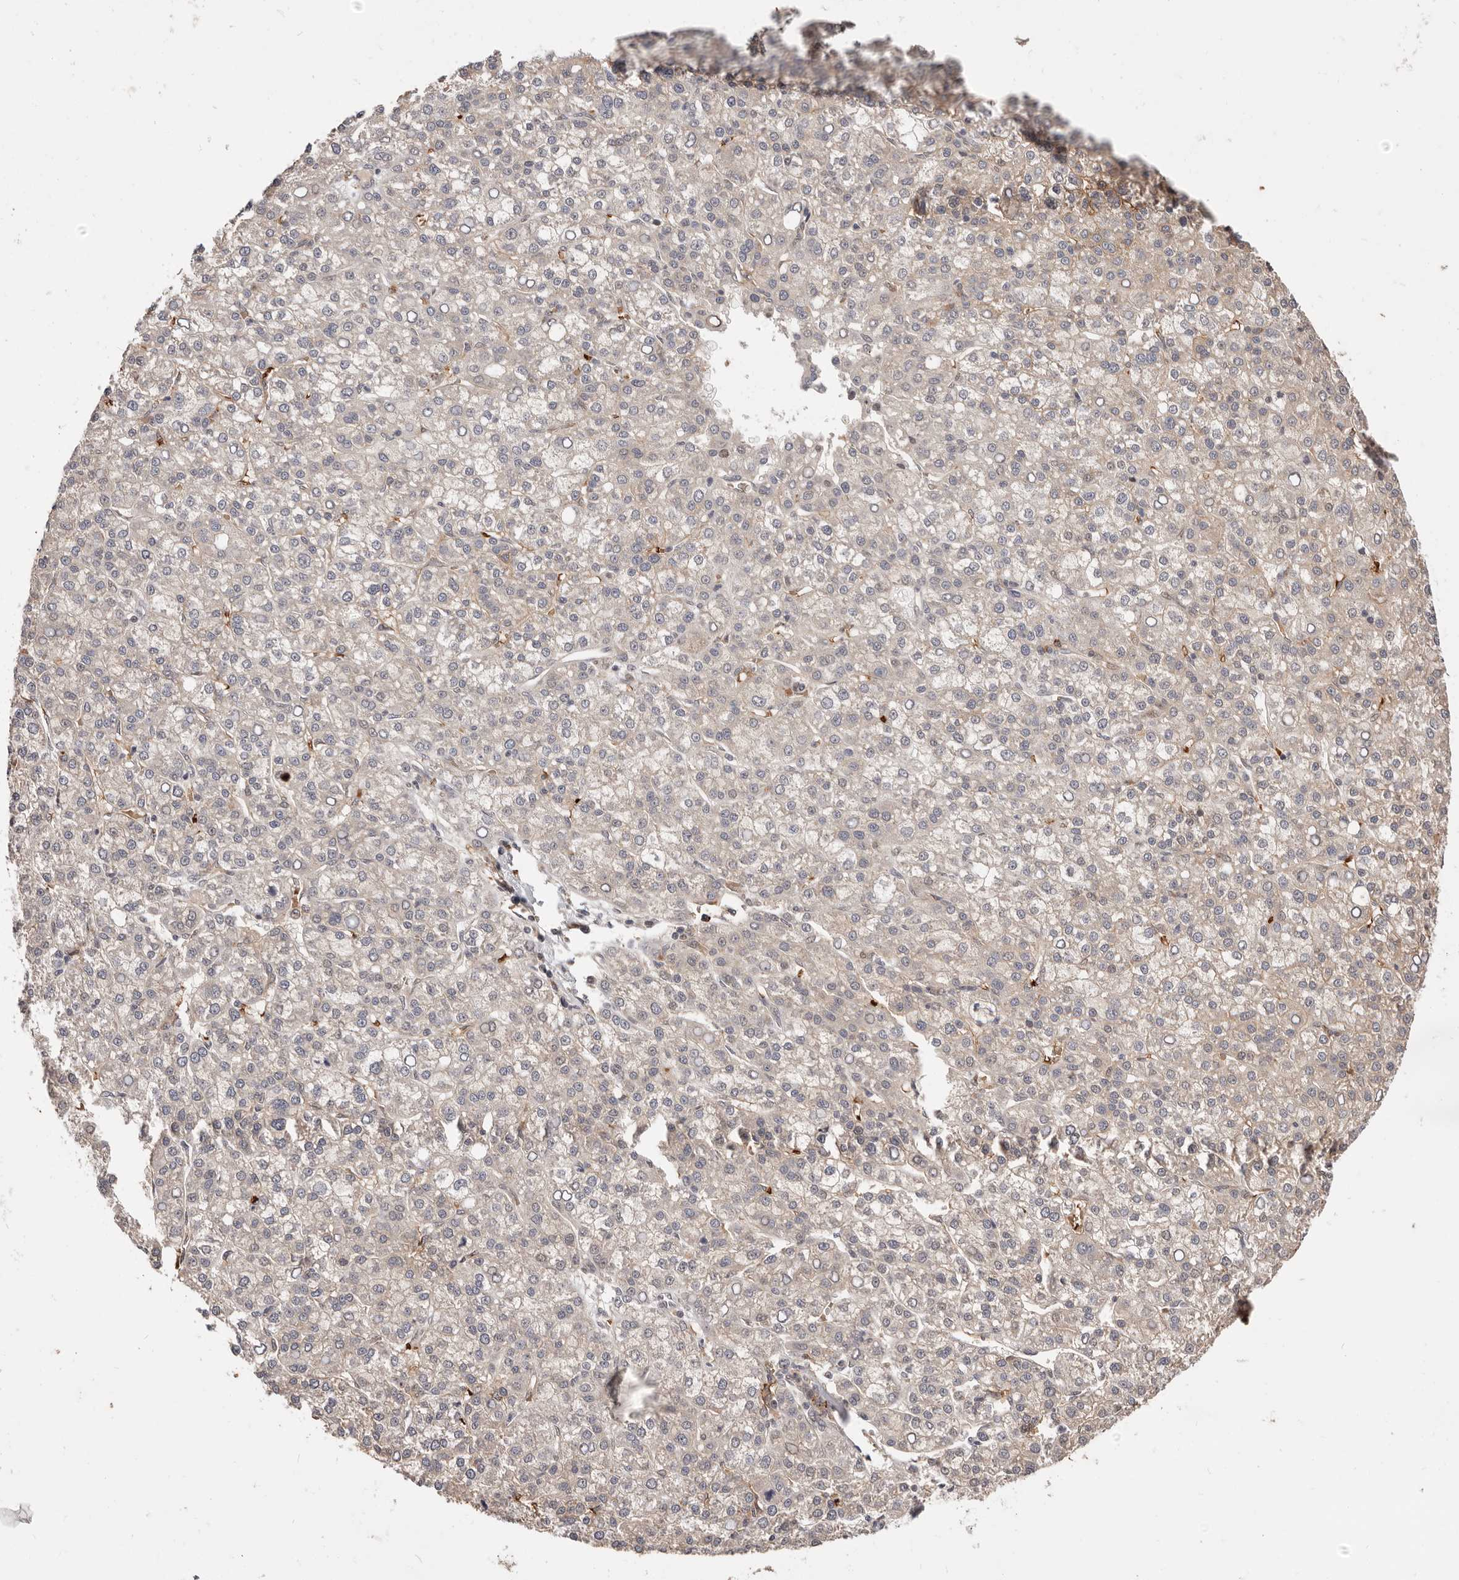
{"staining": {"intensity": "negative", "quantity": "none", "location": "none"}, "tissue": "liver cancer", "cell_type": "Tumor cells", "image_type": "cancer", "snomed": [{"axis": "morphology", "description": "Carcinoma, Hepatocellular, NOS"}, {"axis": "topography", "description": "Liver"}], "caption": "This is an immunohistochemistry image of human liver cancer (hepatocellular carcinoma). There is no staining in tumor cells.", "gene": "NCOA3", "patient": {"sex": "female", "age": 58}}